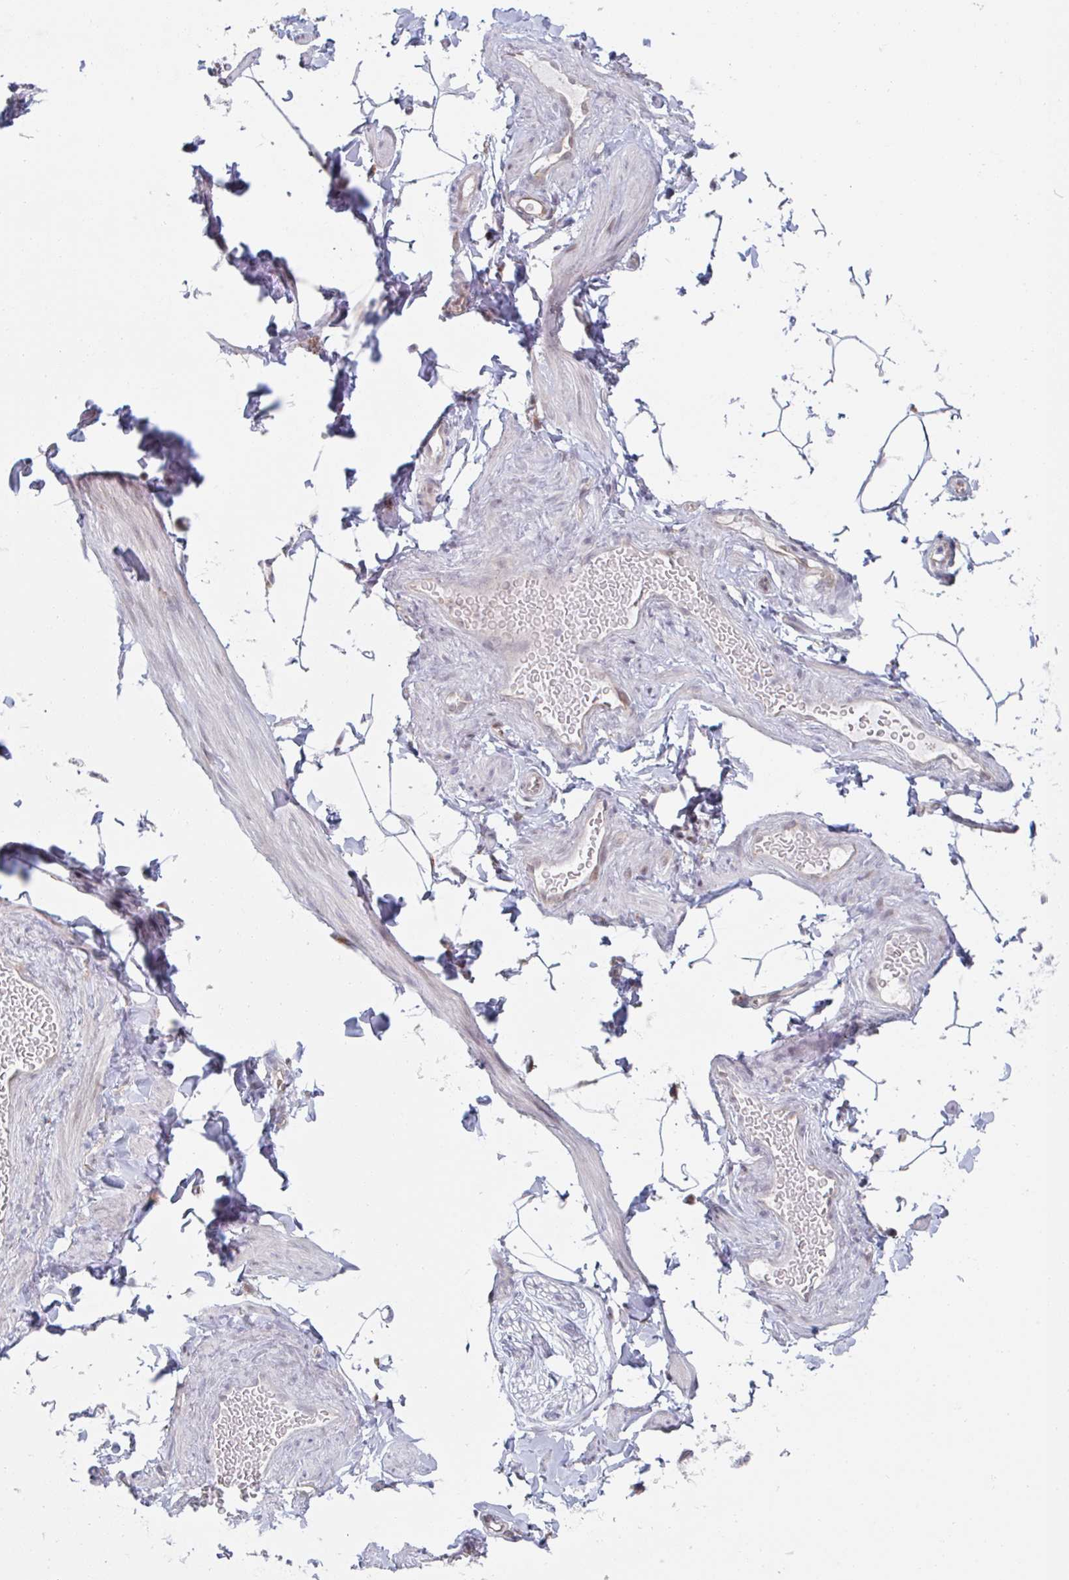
{"staining": {"intensity": "negative", "quantity": "none", "location": "none"}, "tissue": "adipose tissue", "cell_type": "Adipocytes", "image_type": "normal", "snomed": [{"axis": "morphology", "description": "Normal tissue, NOS"}, {"axis": "topography", "description": "Soft tissue"}, {"axis": "topography", "description": "Adipose tissue"}, {"axis": "topography", "description": "Vascular tissue"}, {"axis": "topography", "description": "Peripheral nerve tissue"}], "caption": "An image of adipose tissue stained for a protein demonstrates no brown staining in adipocytes.", "gene": "TRAPPC10", "patient": {"sex": "male", "age": 29}}